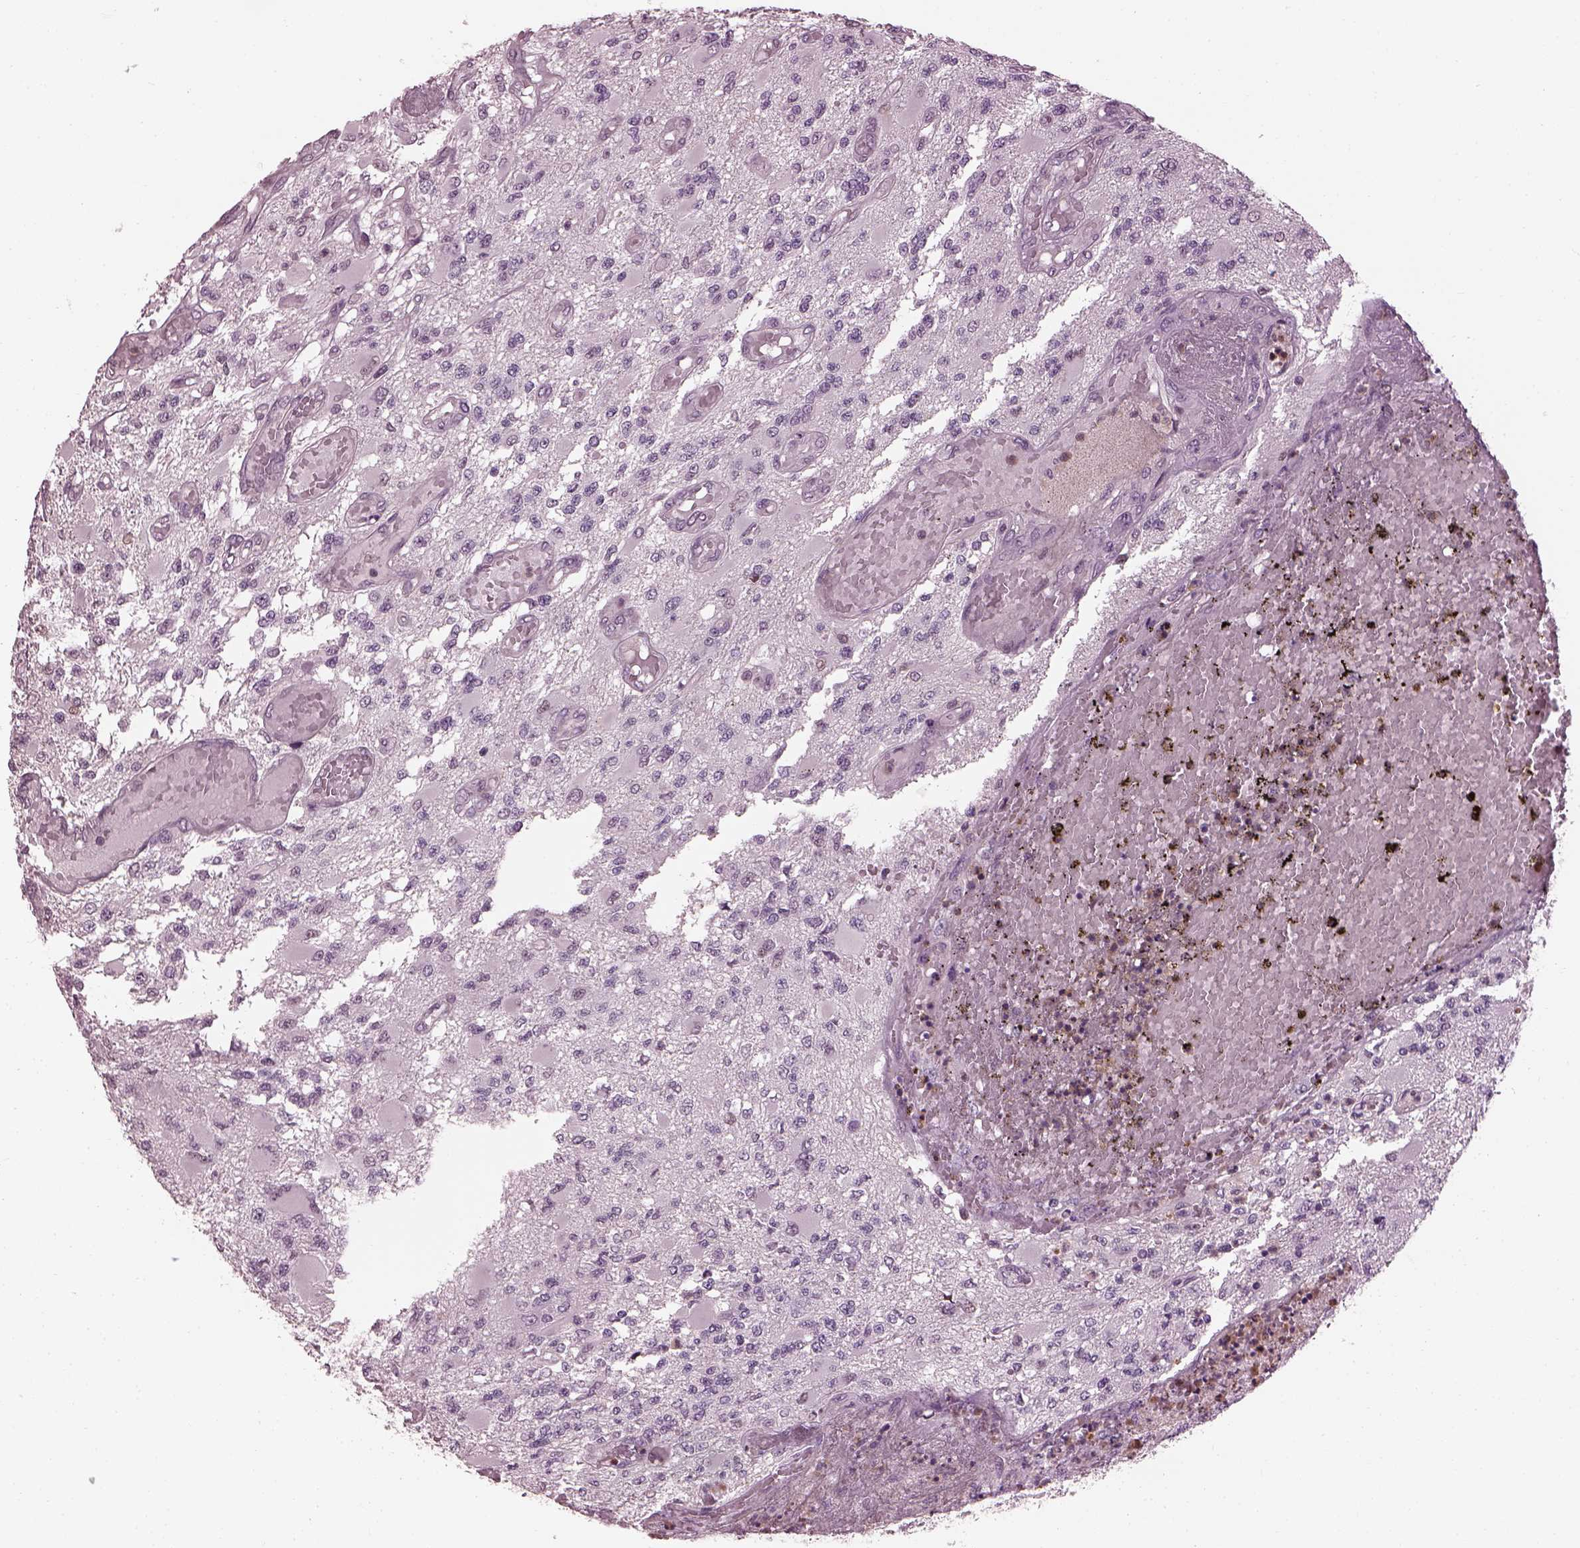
{"staining": {"intensity": "negative", "quantity": "none", "location": "none"}, "tissue": "glioma", "cell_type": "Tumor cells", "image_type": "cancer", "snomed": [{"axis": "morphology", "description": "Glioma, malignant, High grade"}, {"axis": "topography", "description": "Brain"}], "caption": "The histopathology image displays no staining of tumor cells in glioma.", "gene": "BFSP1", "patient": {"sex": "female", "age": 63}}